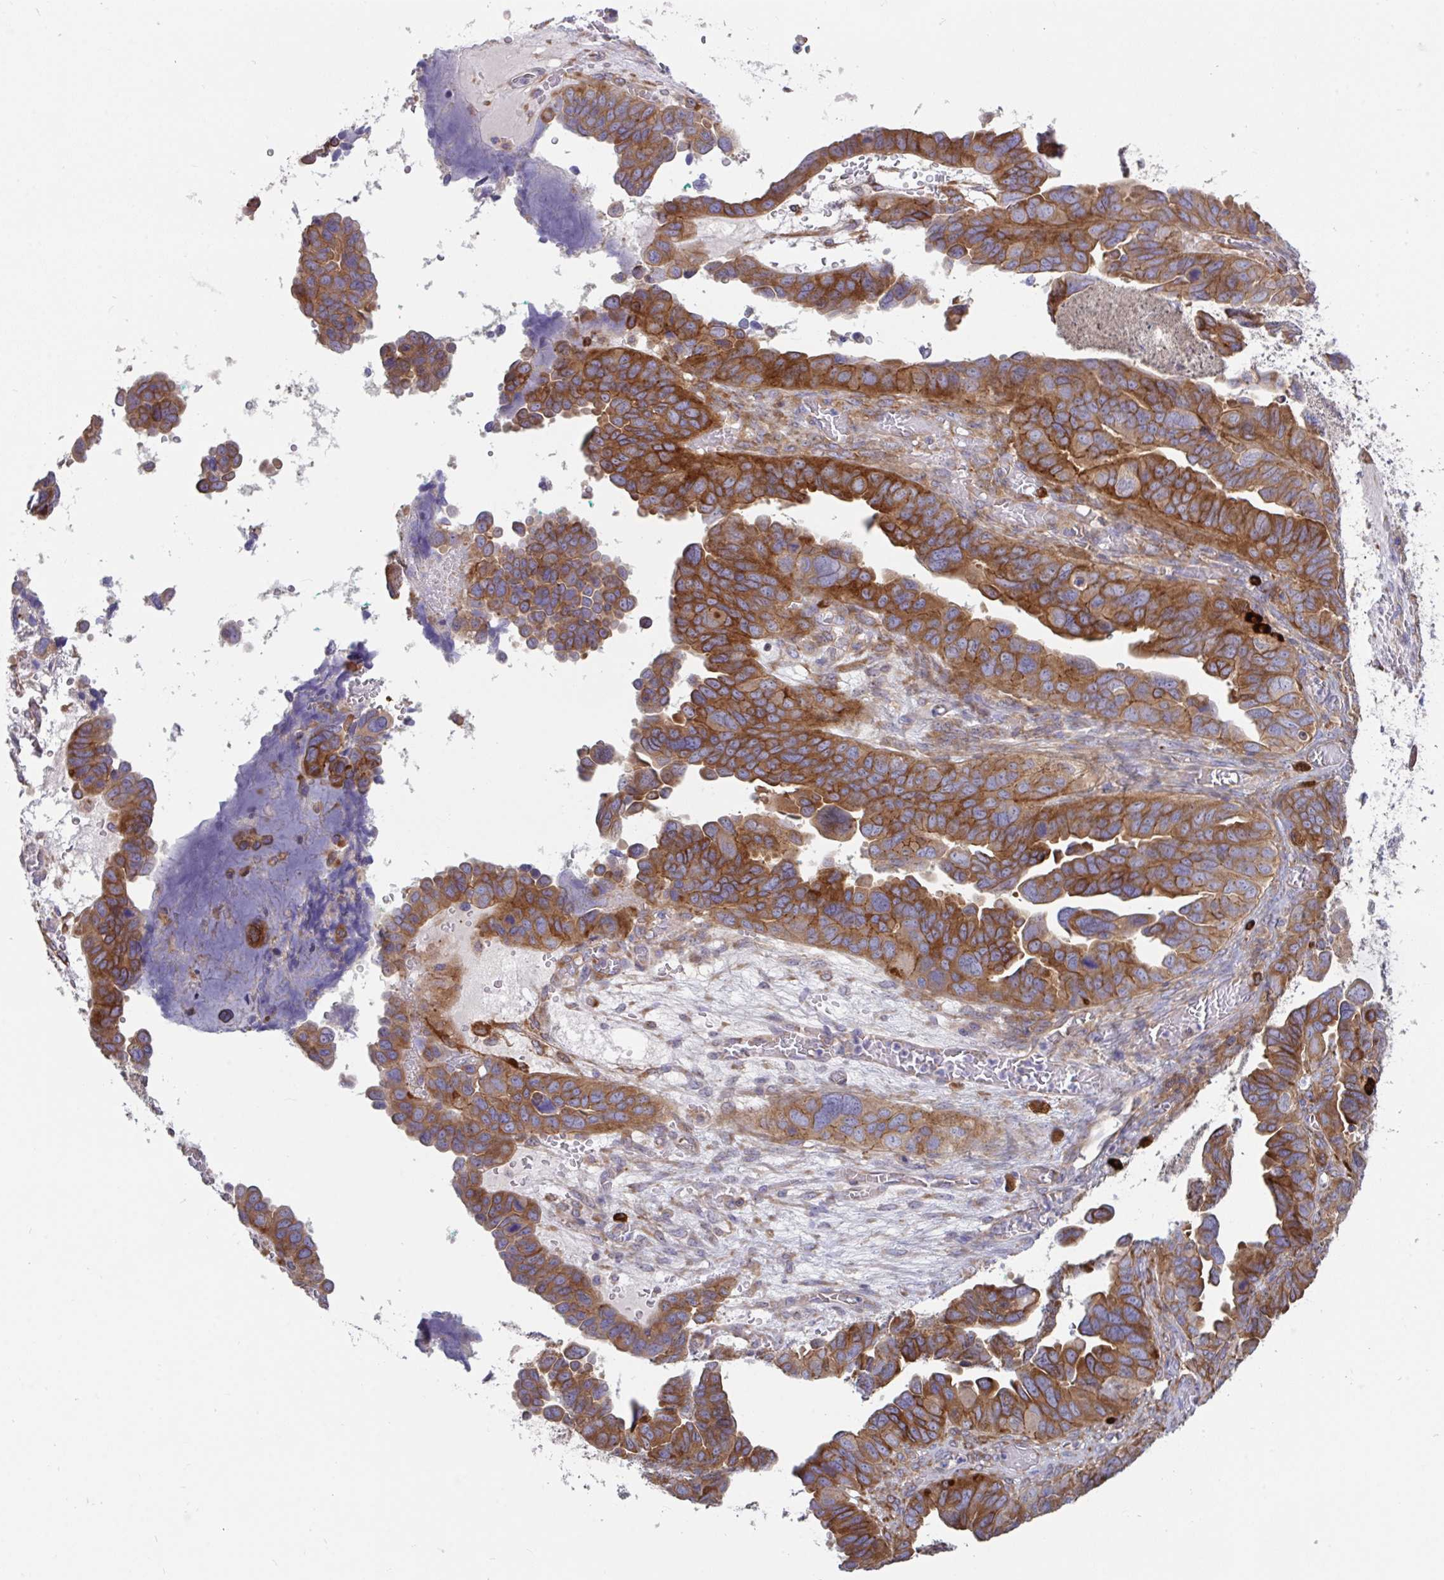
{"staining": {"intensity": "moderate", "quantity": ">75%", "location": "cytoplasmic/membranous"}, "tissue": "ovarian cancer", "cell_type": "Tumor cells", "image_type": "cancer", "snomed": [{"axis": "morphology", "description": "Cystadenocarcinoma, serous, NOS"}, {"axis": "topography", "description": "Ovary"}], "caption": "This is an image of immunohistochemistry (IHC) staining of serous cystadenocarcinoma (ovarian), which shows moderate expression in the cytoplasmic/membranous of tumor cells.", "gene": "YARS2", "patient": {"sex": "female", "age": 64}}